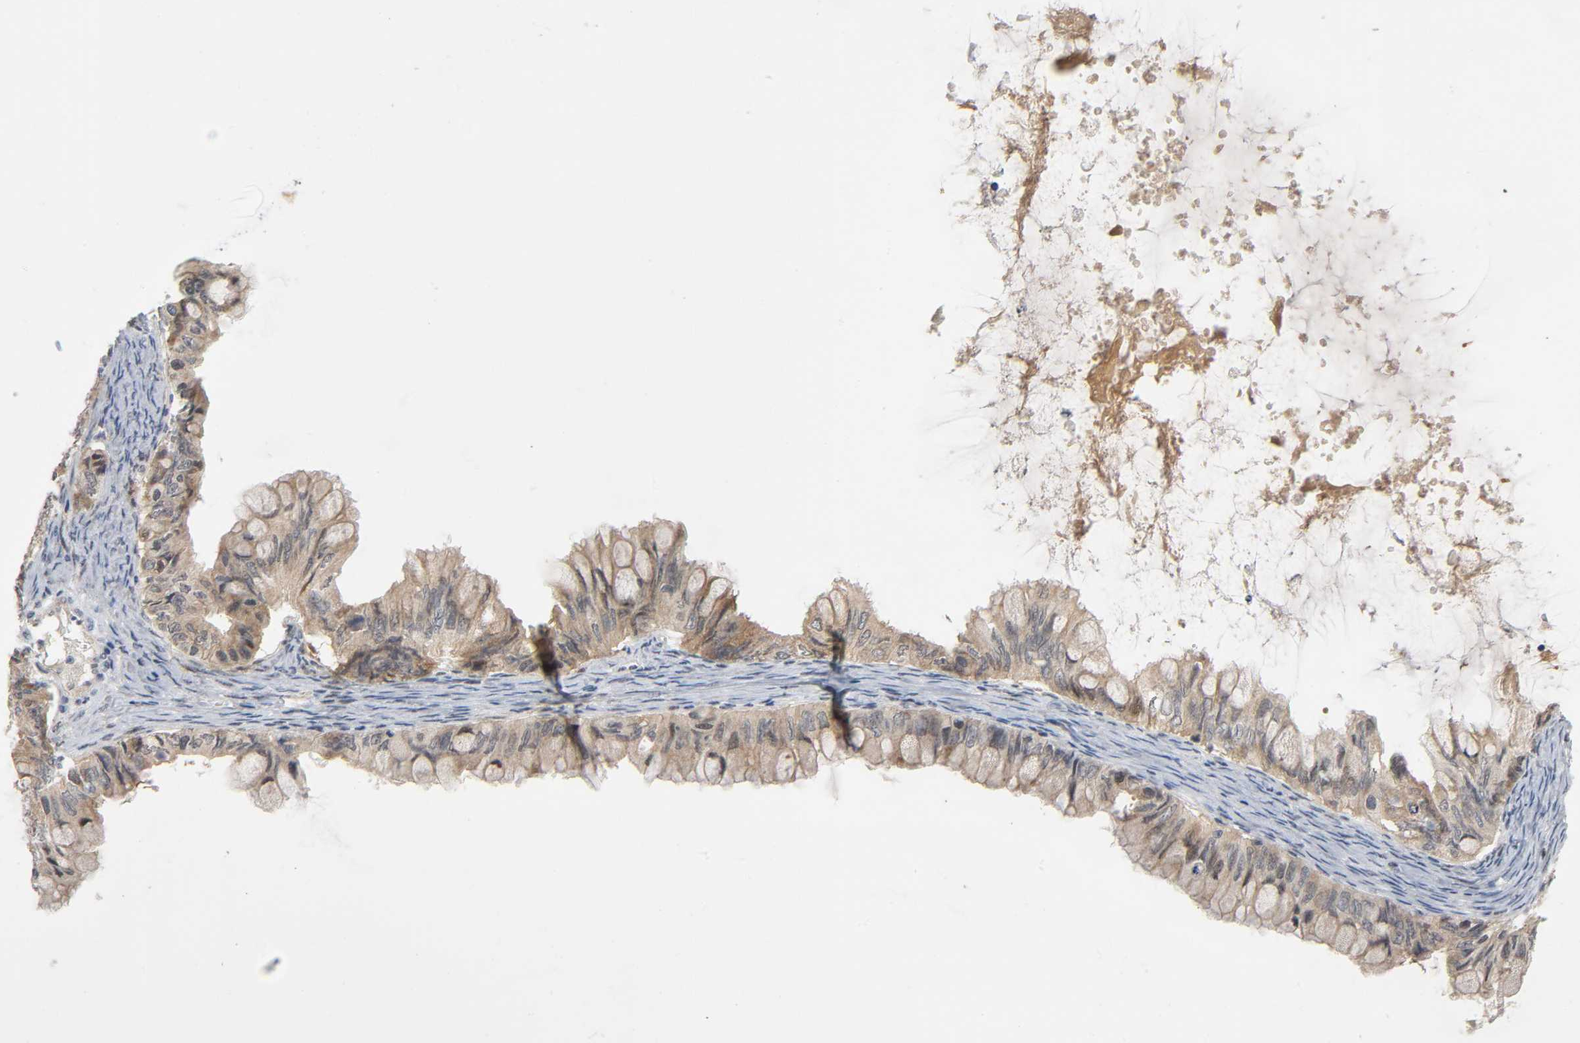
{"staining": {"intensity": "moderate", "quantity": ">75%", "location": "cytoplasmic/membranous"}, "tissue": "ovarian cancer", "cell_type": "Tumor cells", "image_type": "cancer", "snomed": [{"axis": "morphology", "description": "Cystadenocarcinoma, mucinous, NOS"}, {"axis": "topography", "description": "Ovary"}], "caption": "High-magnification brightfield microscopy of mucinous cystadenocarcinoma (ovarian) stained with DAB (brown) and counterstained with hematoxylin (blue). tumor cells exhibit moderate cytoplasmic/membranous positivity is appreciated in approximately>75% of cells.", "gene": "MAPK8", "patient": {"sex": "female", "age": 80}}